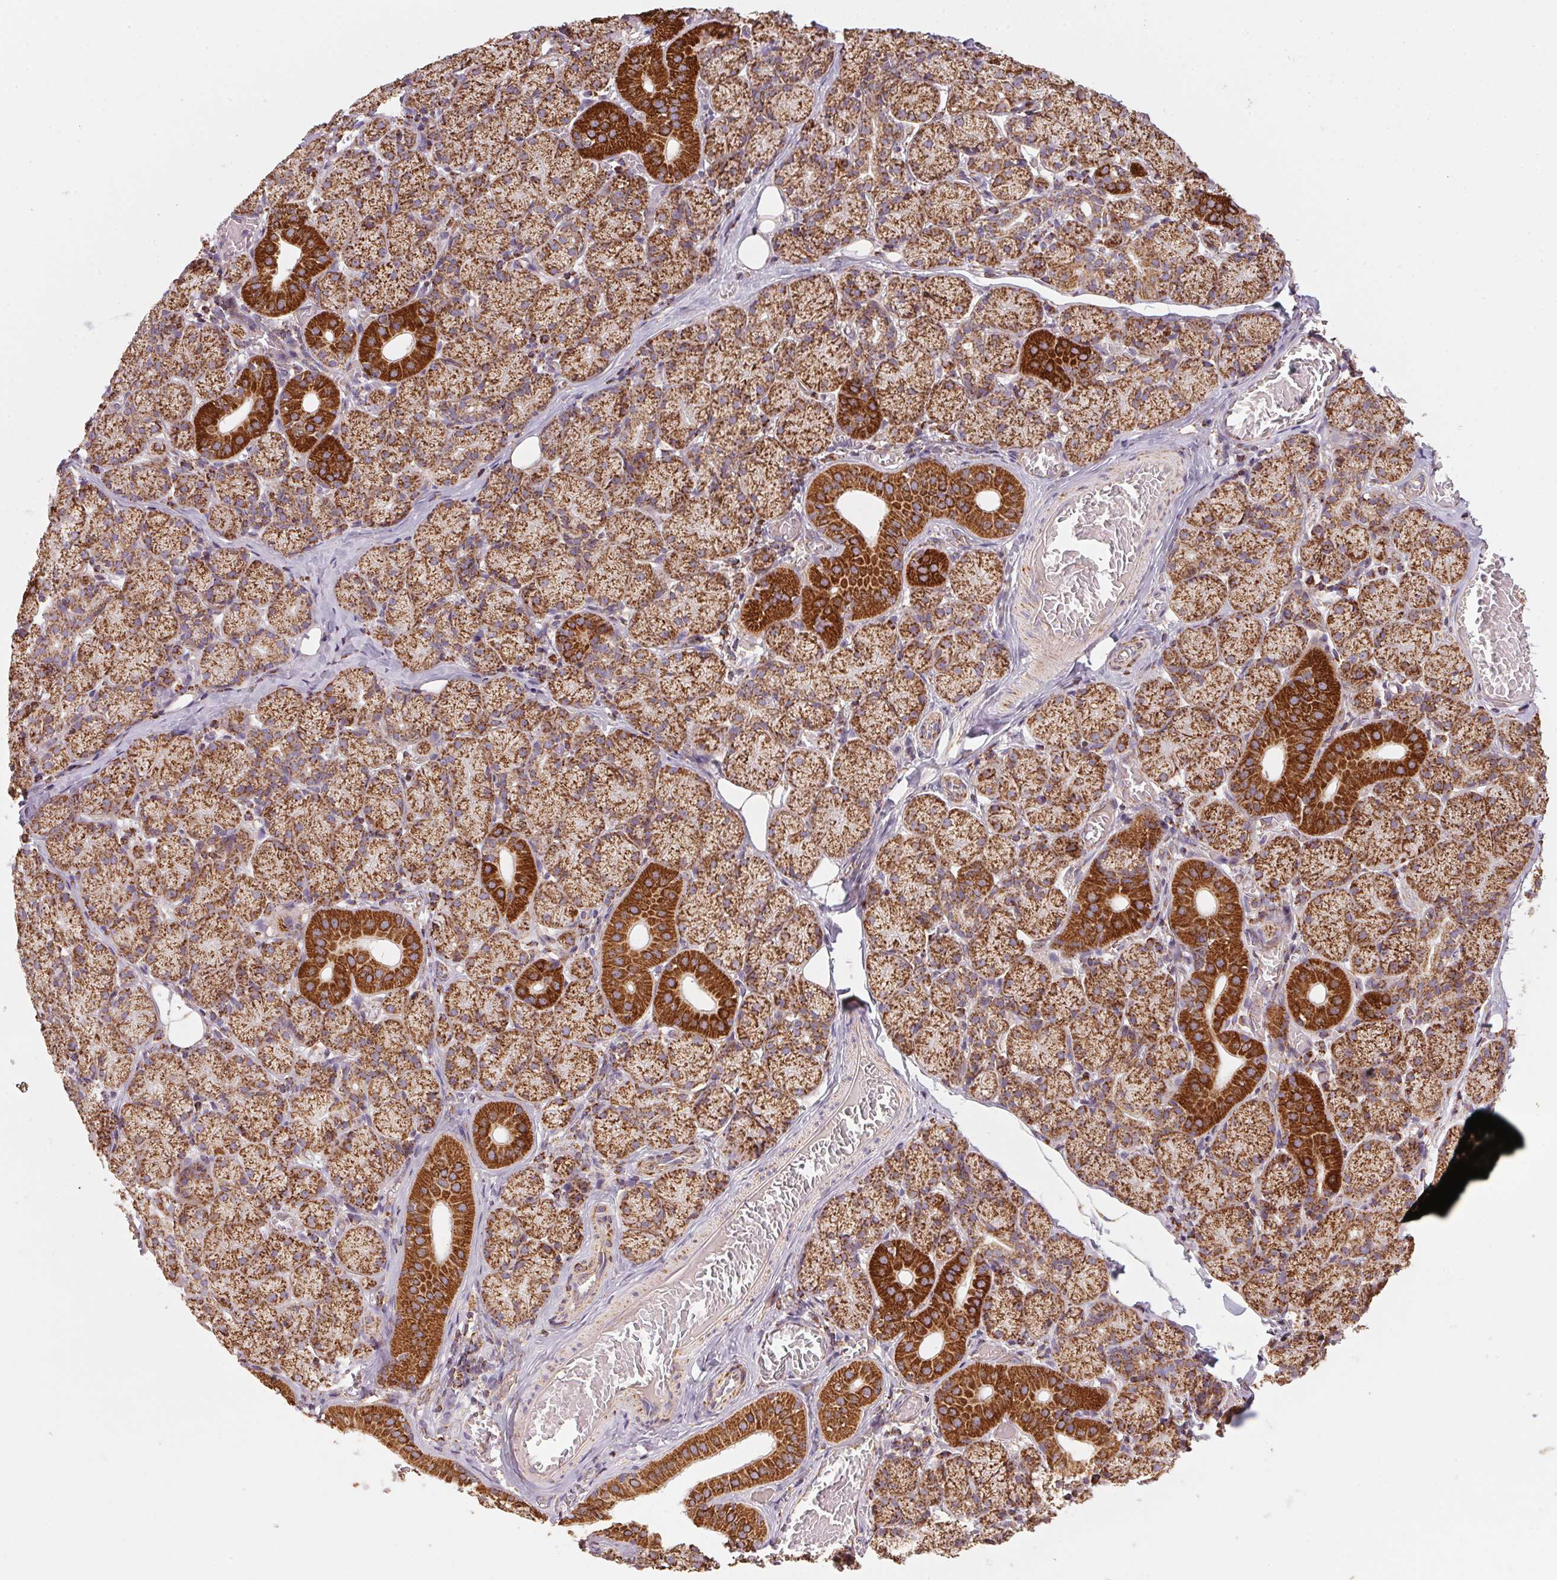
{"staining": {"intensity": "strong", "quantity": ">75%", "location": "cytoplasmic/membranous"}, "tissue": "salivary gland", "cell_type": "Glandular cells", "image_type": "normal", "snomed": [{"axis": "morphology", "description": "Normal tissue, NOS"}, {"axis": "topography", "description": "Salivary gland"}, {"axis": "topography", "description": "Peripheral nerve tissue"}], "caption": "Brown immunohistochemical staining in unremarkable salivary gland reveals strong cytoplasmic/membranous staining in approximately >75% of glandular cells.", "gene": "NDUFS2", "patient": {"sex": "female", "age": 24}}